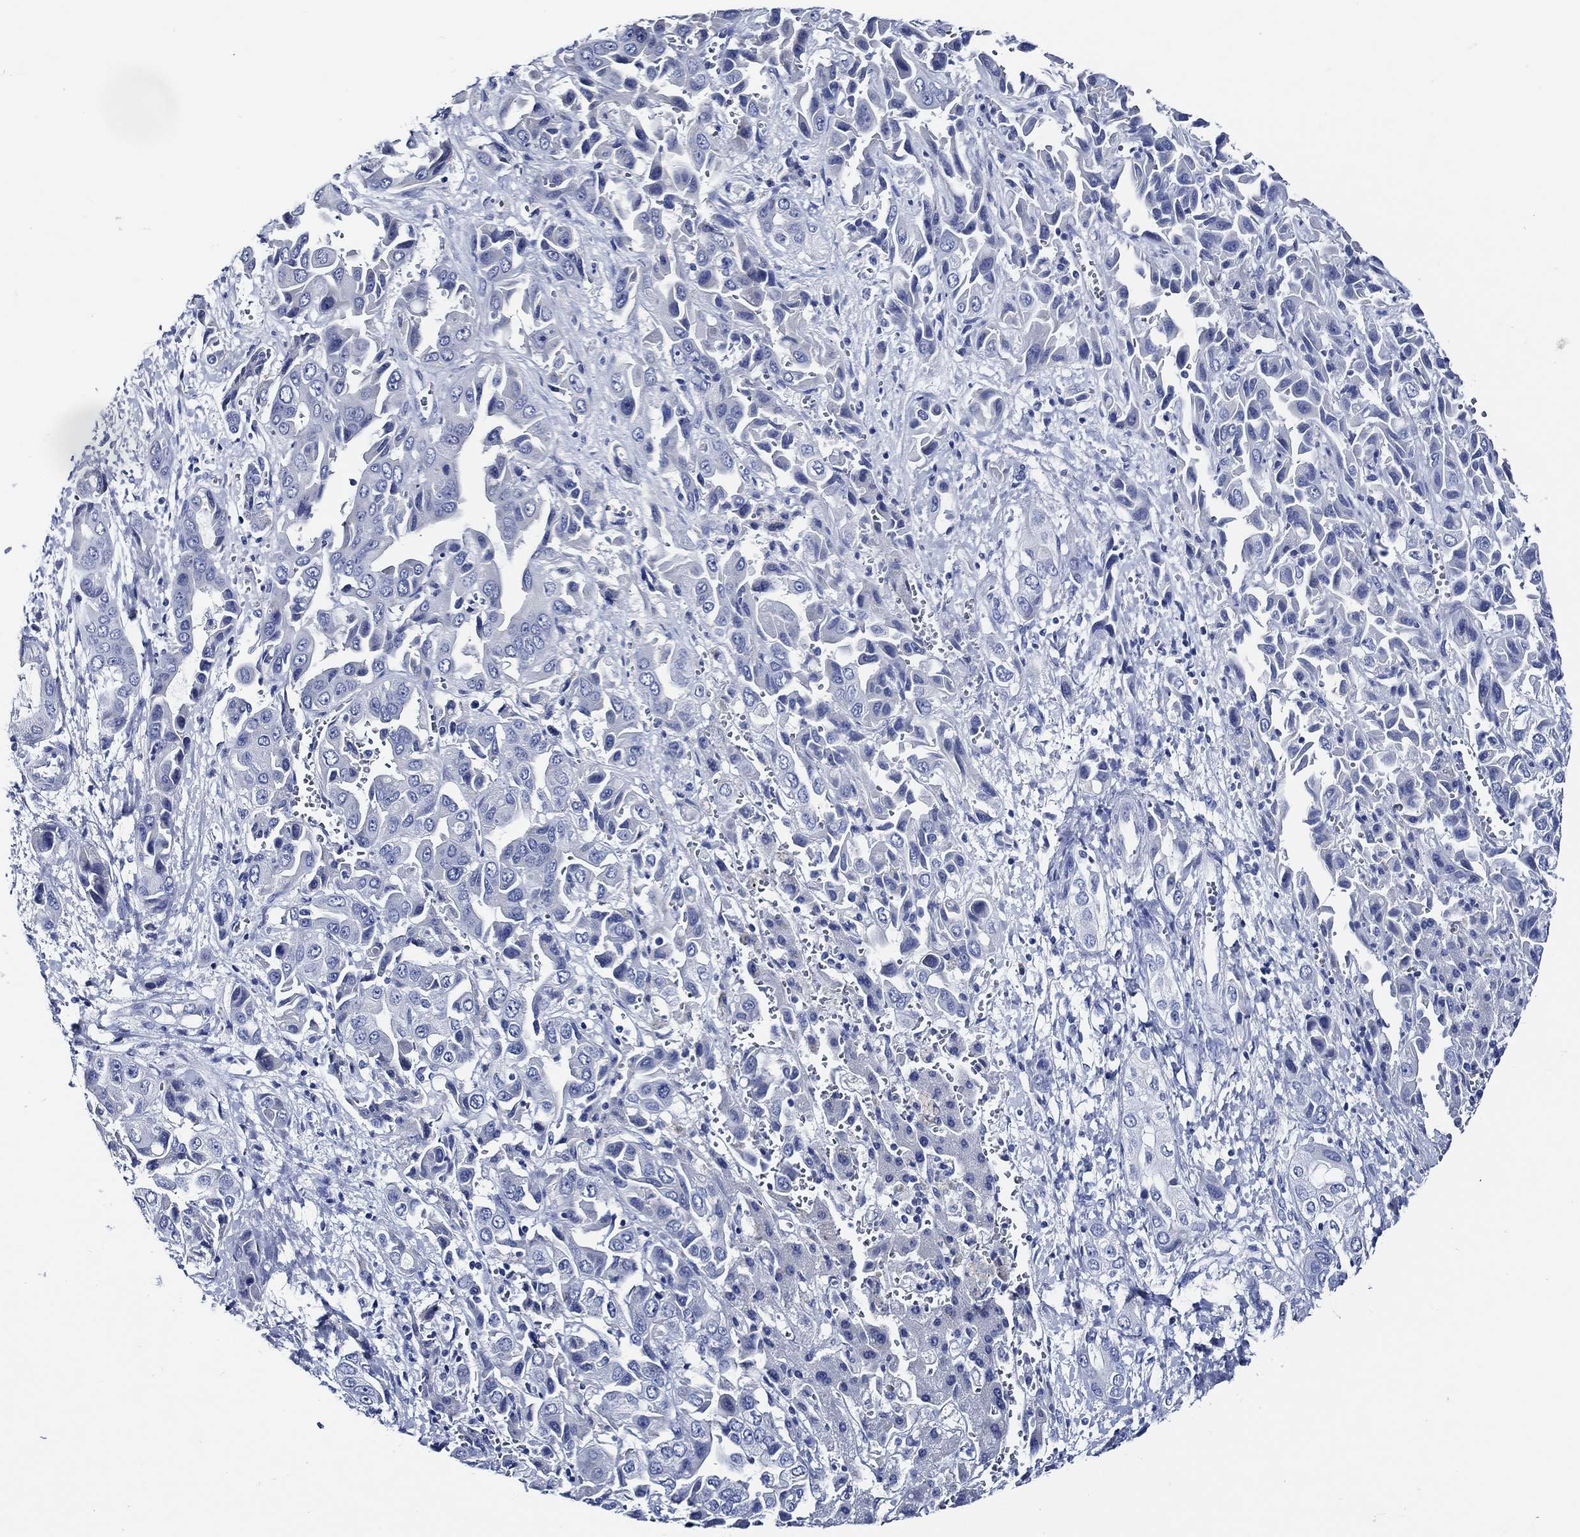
{"staining": {"intensity": "negative", "quantity": "none", "location": "none"}, "tissue": "liver cancer", "cell_type": "Tumor cells", "image_type": "cancer", "snomed": [{"axis": "morphology", "description": "Cholangiocarcinoma"}, {"axis": "topography", "description": "Liver"}], "caption": "The photomicrograph shows no significant positivity in tumor cells of liver cancer (cholangiocarcinoma). (DAB (3,3'-diaminobenzidine) immunohistochemistry (IHC) visualized using brightfield microscopy, high magnification).", "gene": "WDR62", "patient": {"sex": "female", "age": 52}}